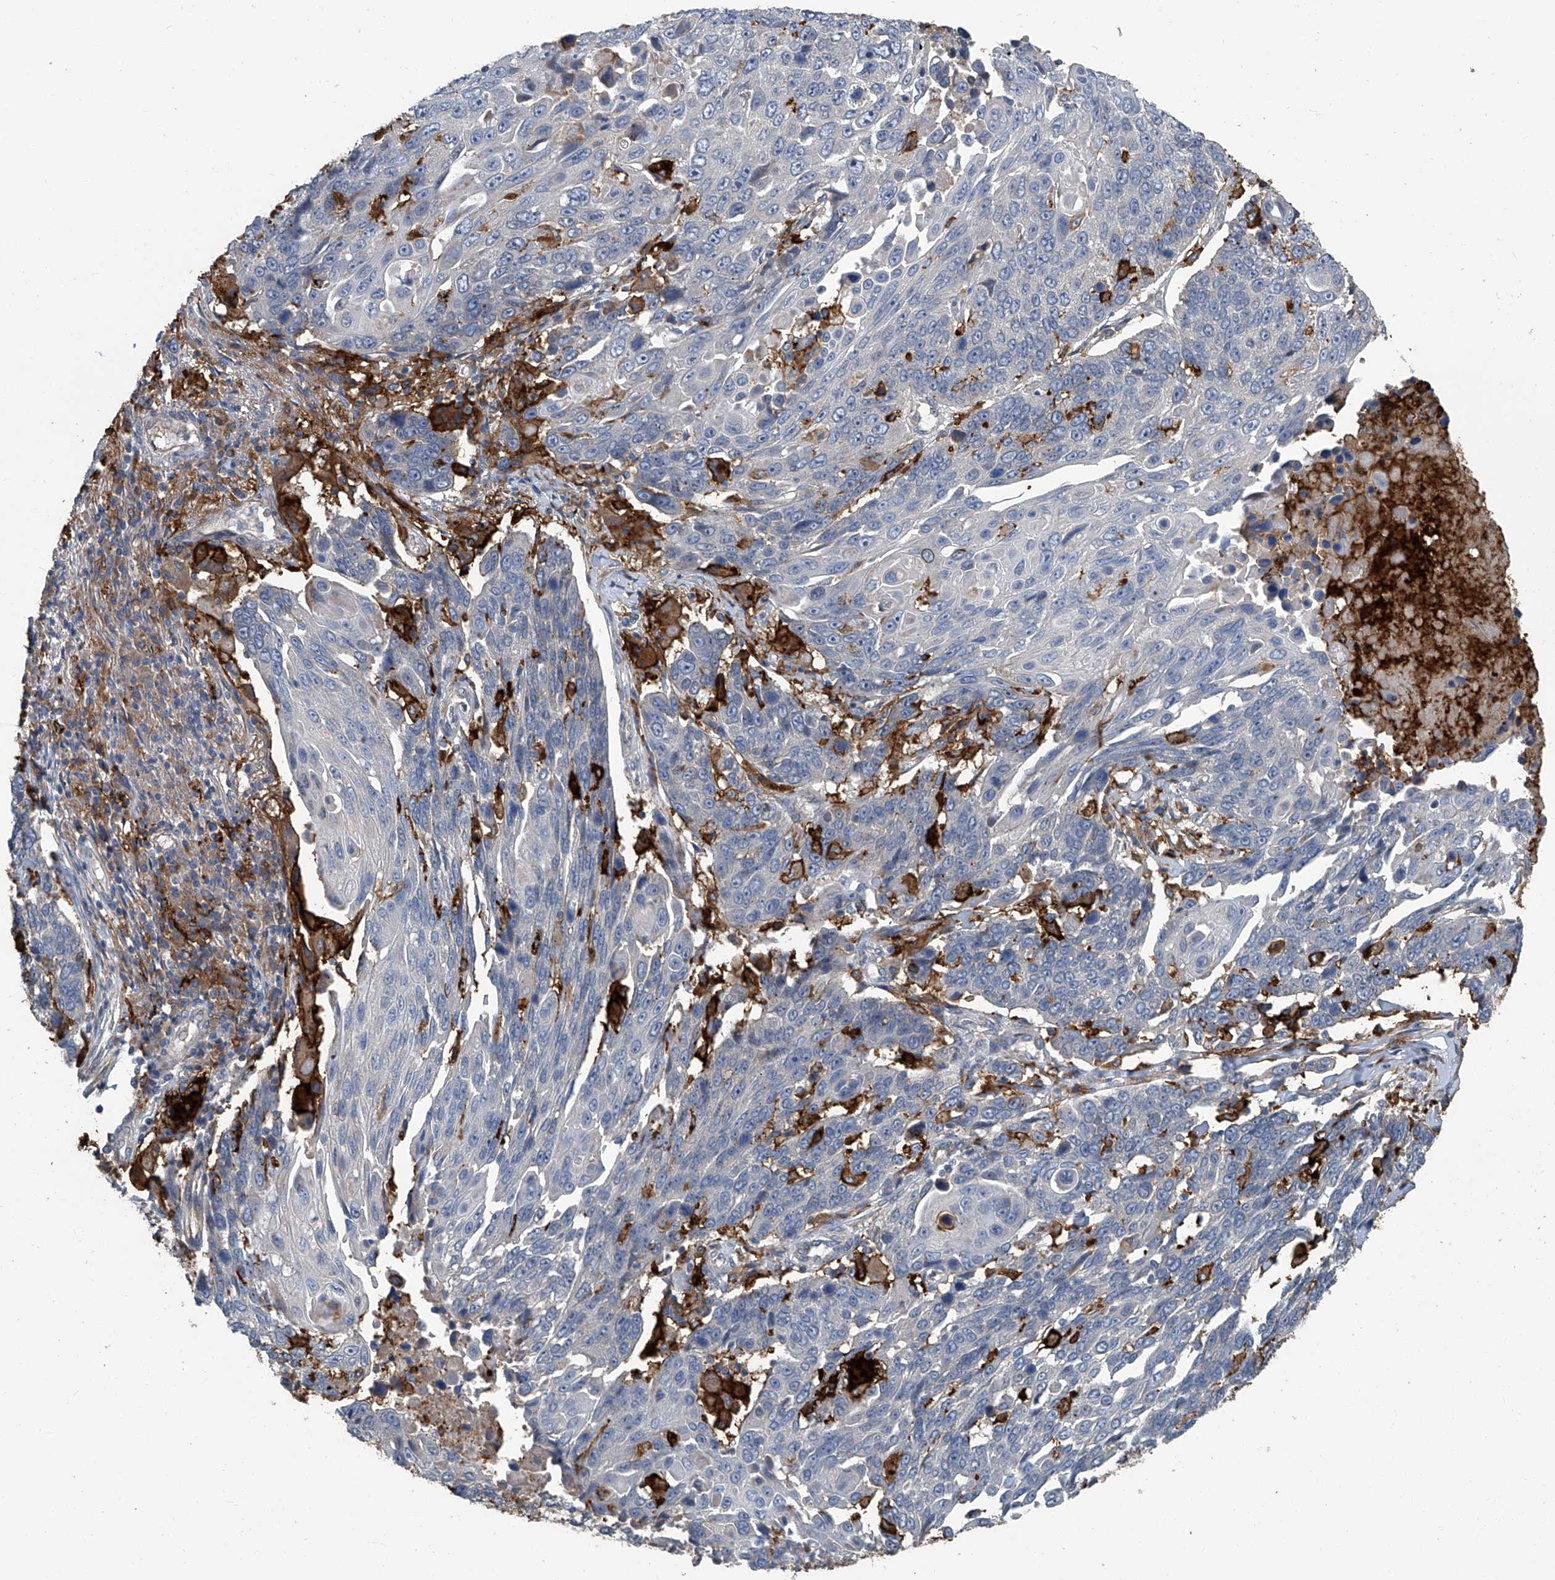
{"staining": {"intensity": "negative", "quantity": "none", "location": "none"}, "tissue": "lung cancer", "cell_type": "Tumor cells", "image_type": "cancer", "snomed": [{"axis": "morphology", "description": "Squamous cell carcinoma, NOS"}, {"axis": "topography", "description": "Lung"}], "caption": "This is a histopathology image of immunohistochemistry (IHC) staining of lung squamous cell carcinoma, which shows no staining in tumor cells. (Immunohistochemistry (ihc), brightfield microscopy, high magnification).", "gene": "FAM167A", "patient": {"sex": "male", "age": 66}}